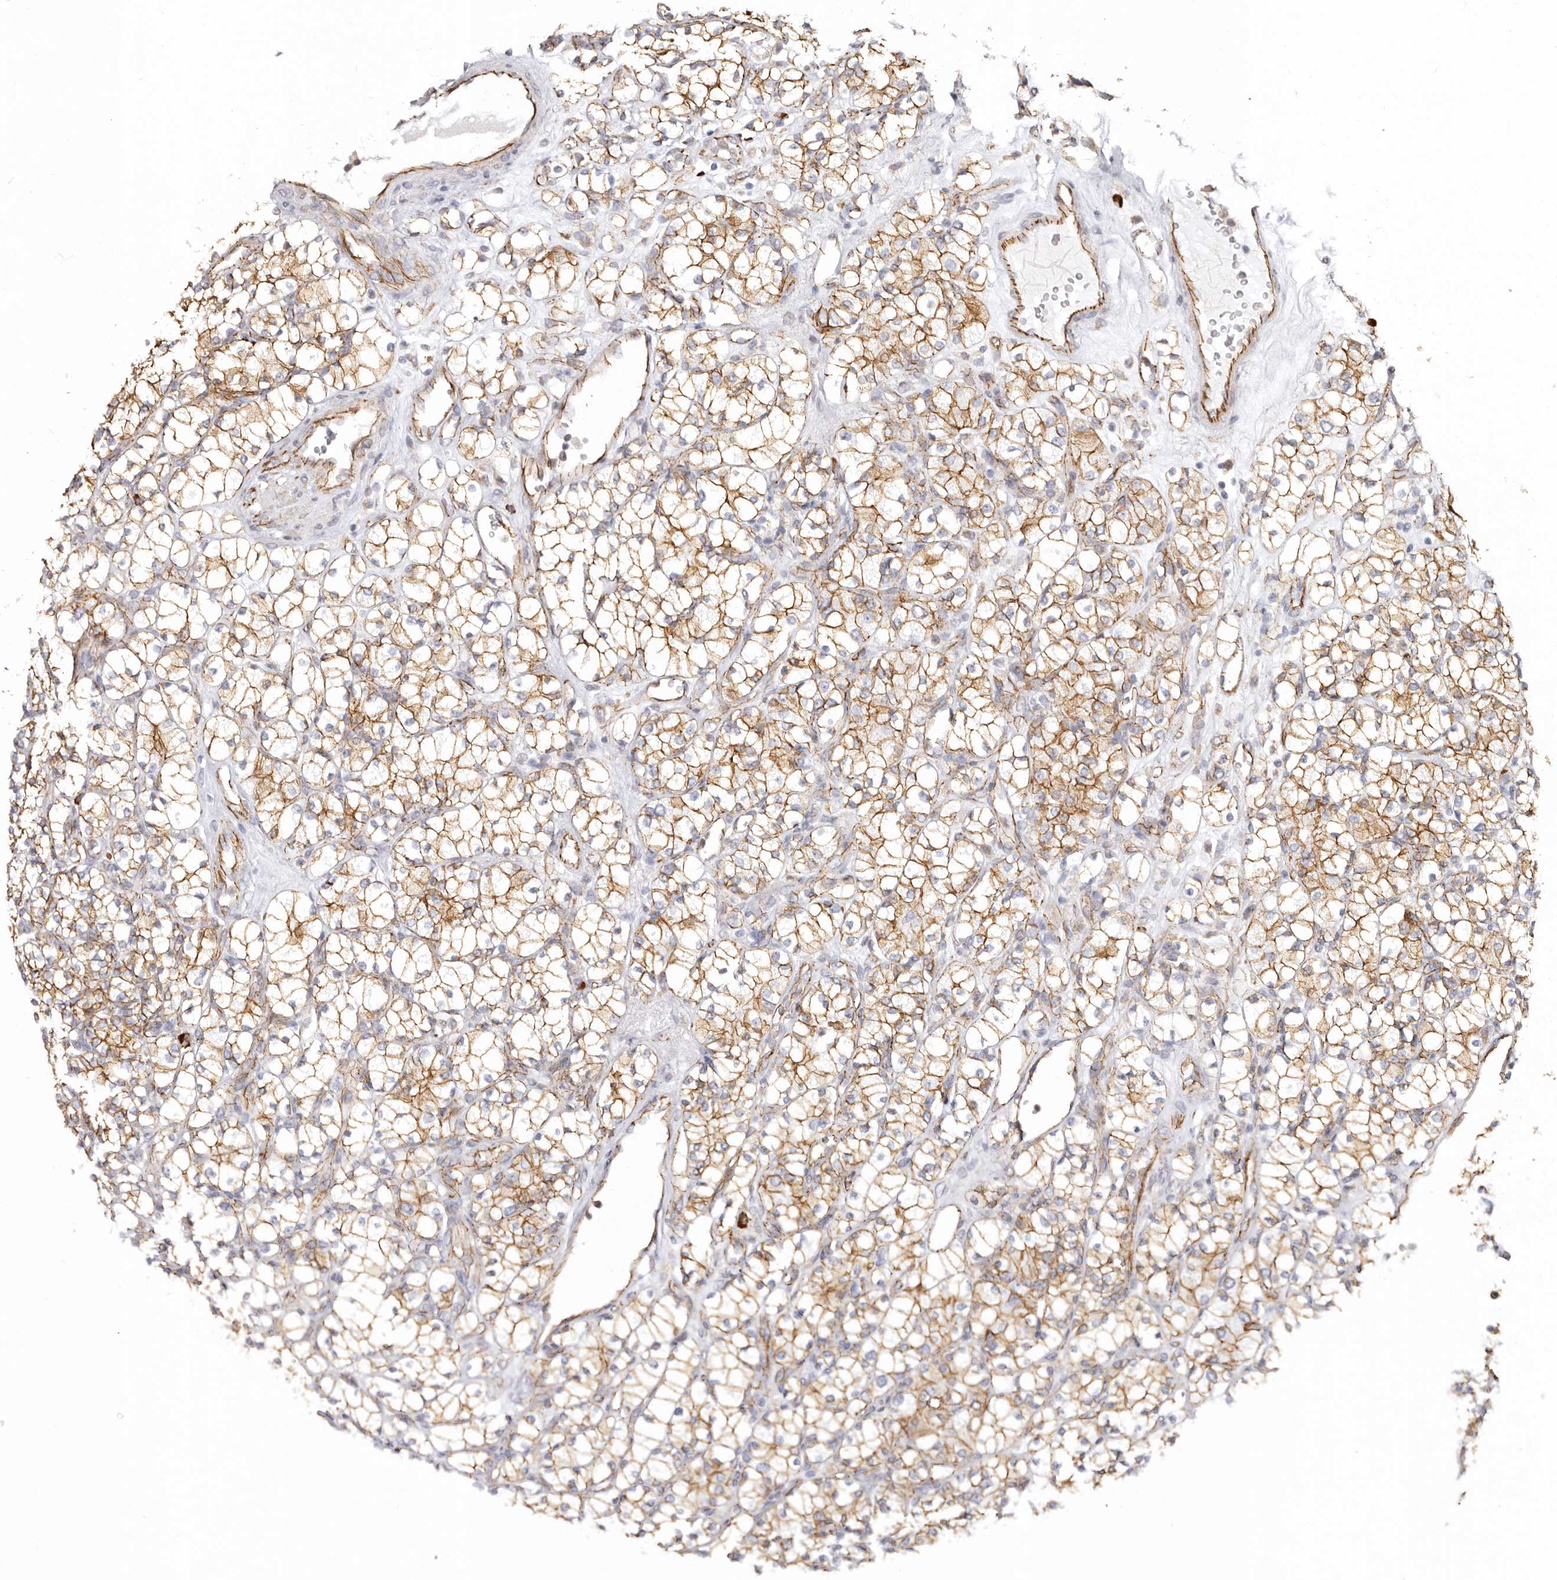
{"staining": {"intensity": "moderate", "quantity": ">75%", "location": "cytoplasmic/membranous"}, "tissue": "renal cancer", "cell_type": "Tumor cells", "image_type": "cancer", "snomed": [{"axis": "morphology", "description": "Adenocarcinoma, NOS"}, {"axis": "topography", "description": "Kidney"}], "caption": "Adenocarcinoma (renal) tissue demonstrates moderate cytoplasmic/membranous positivity in approximately >75% of tumor cells, visualized by immunohistochemistry.", "gene": "CTNNB1", "patient": {"sex": "male", "age": 77}}